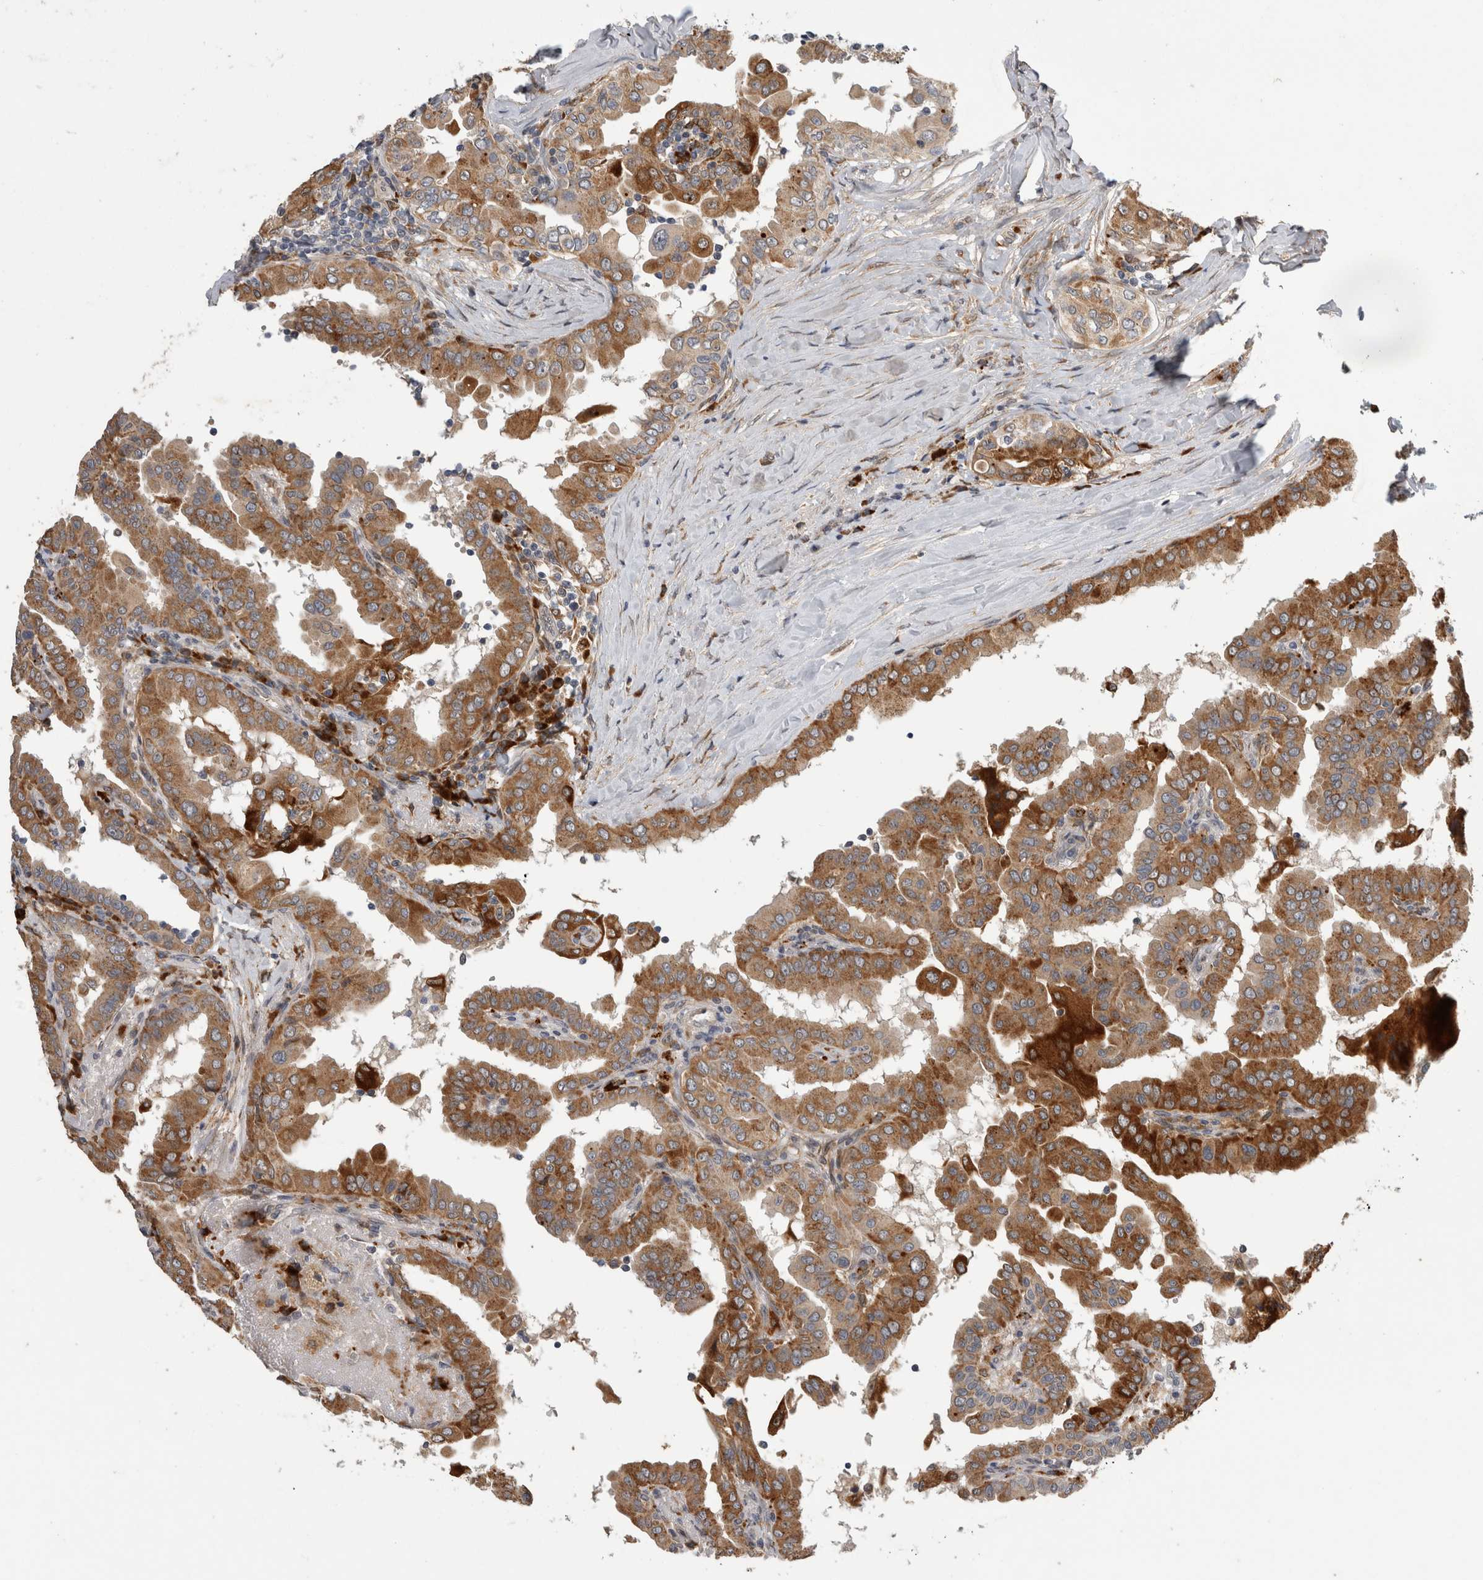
{"staining": {"intensity": "moderate", "quantity": ">75%", "location": "cytoplasmic/membranous"}, "tissue": "thyroid cancer", "cell_type": "Tumor cells", "image_type": "cancer", "snomed": [{"axis": "morphology", "description": "Papillary adenocarcinoma, NOS"}, {"axis": "topography", "description": "Thyroid gland"}], "caption": "Papillary adenocarcinoma (thyroid) tissue reveals moderate cytoplasmic/membranous staining in approximately >75% of tumor cells, visualized by immunohistochemistry.", "gene": "APOL2", "patient": {"sex": "male", "age": 33}}